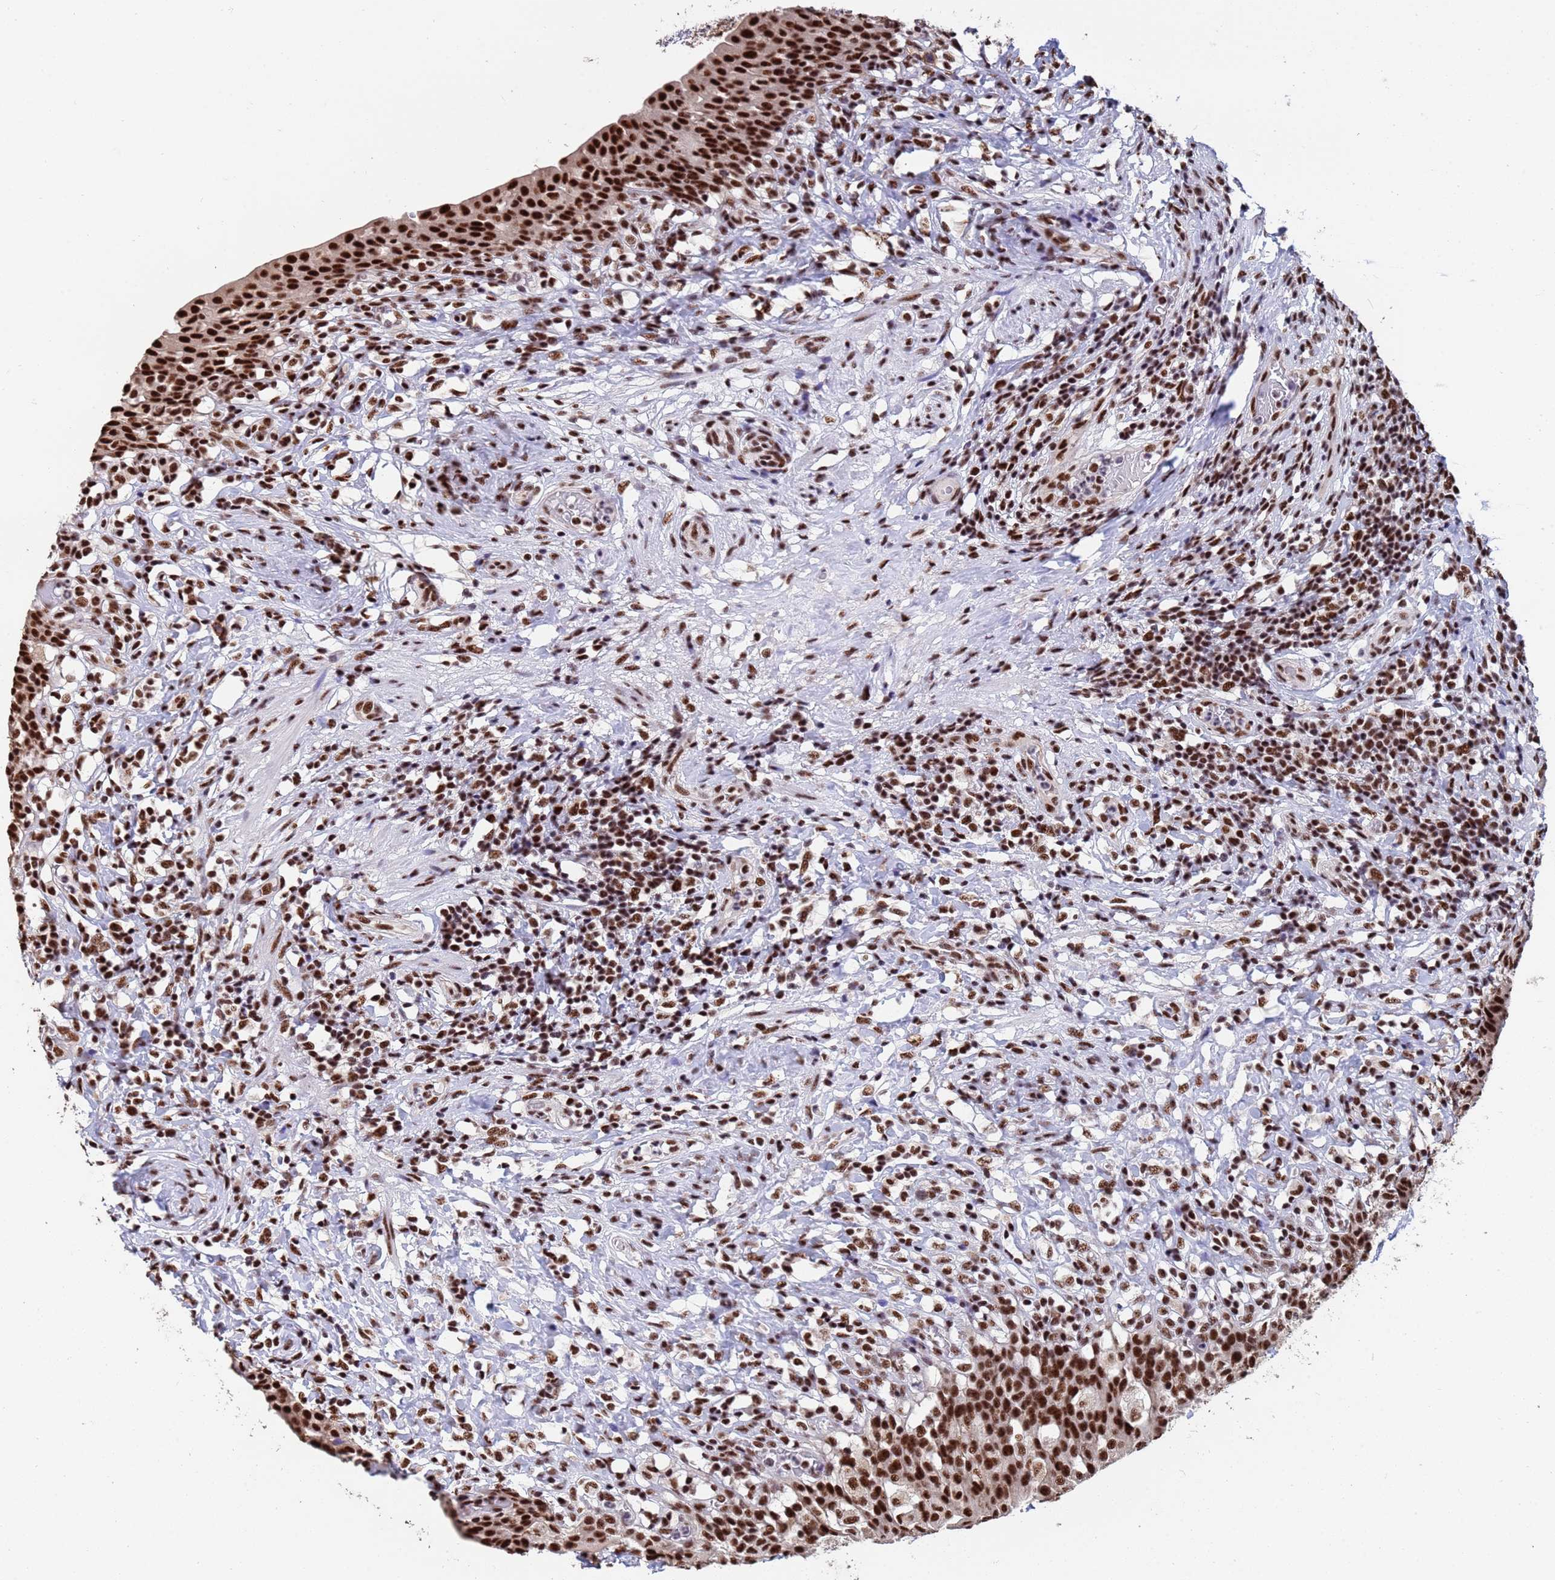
{"staining": {"intensity": "strong", "quantity": ">75%", "location": "nuclear"}, "tissue": "urinary bladder", "cell_type": "Urothelial cells", "image_type": "normal", "snomed": [{"axis": "morphology", "description": "Normal tissue, NOS"}, {"axis": "morphology", "description": "Inflammation, NOS"}, {"axis": "topography", "description": "Urinary bladder"}], "caption": "DAB (3,3'-diaminobenzidine) immunohistochemical staining of benign urinary bladder reveals strong nuclear protein staining in about >75% of urothelial cells.", "gene": "SF3B2", "patient": {"sex": "male", "age": 64}}